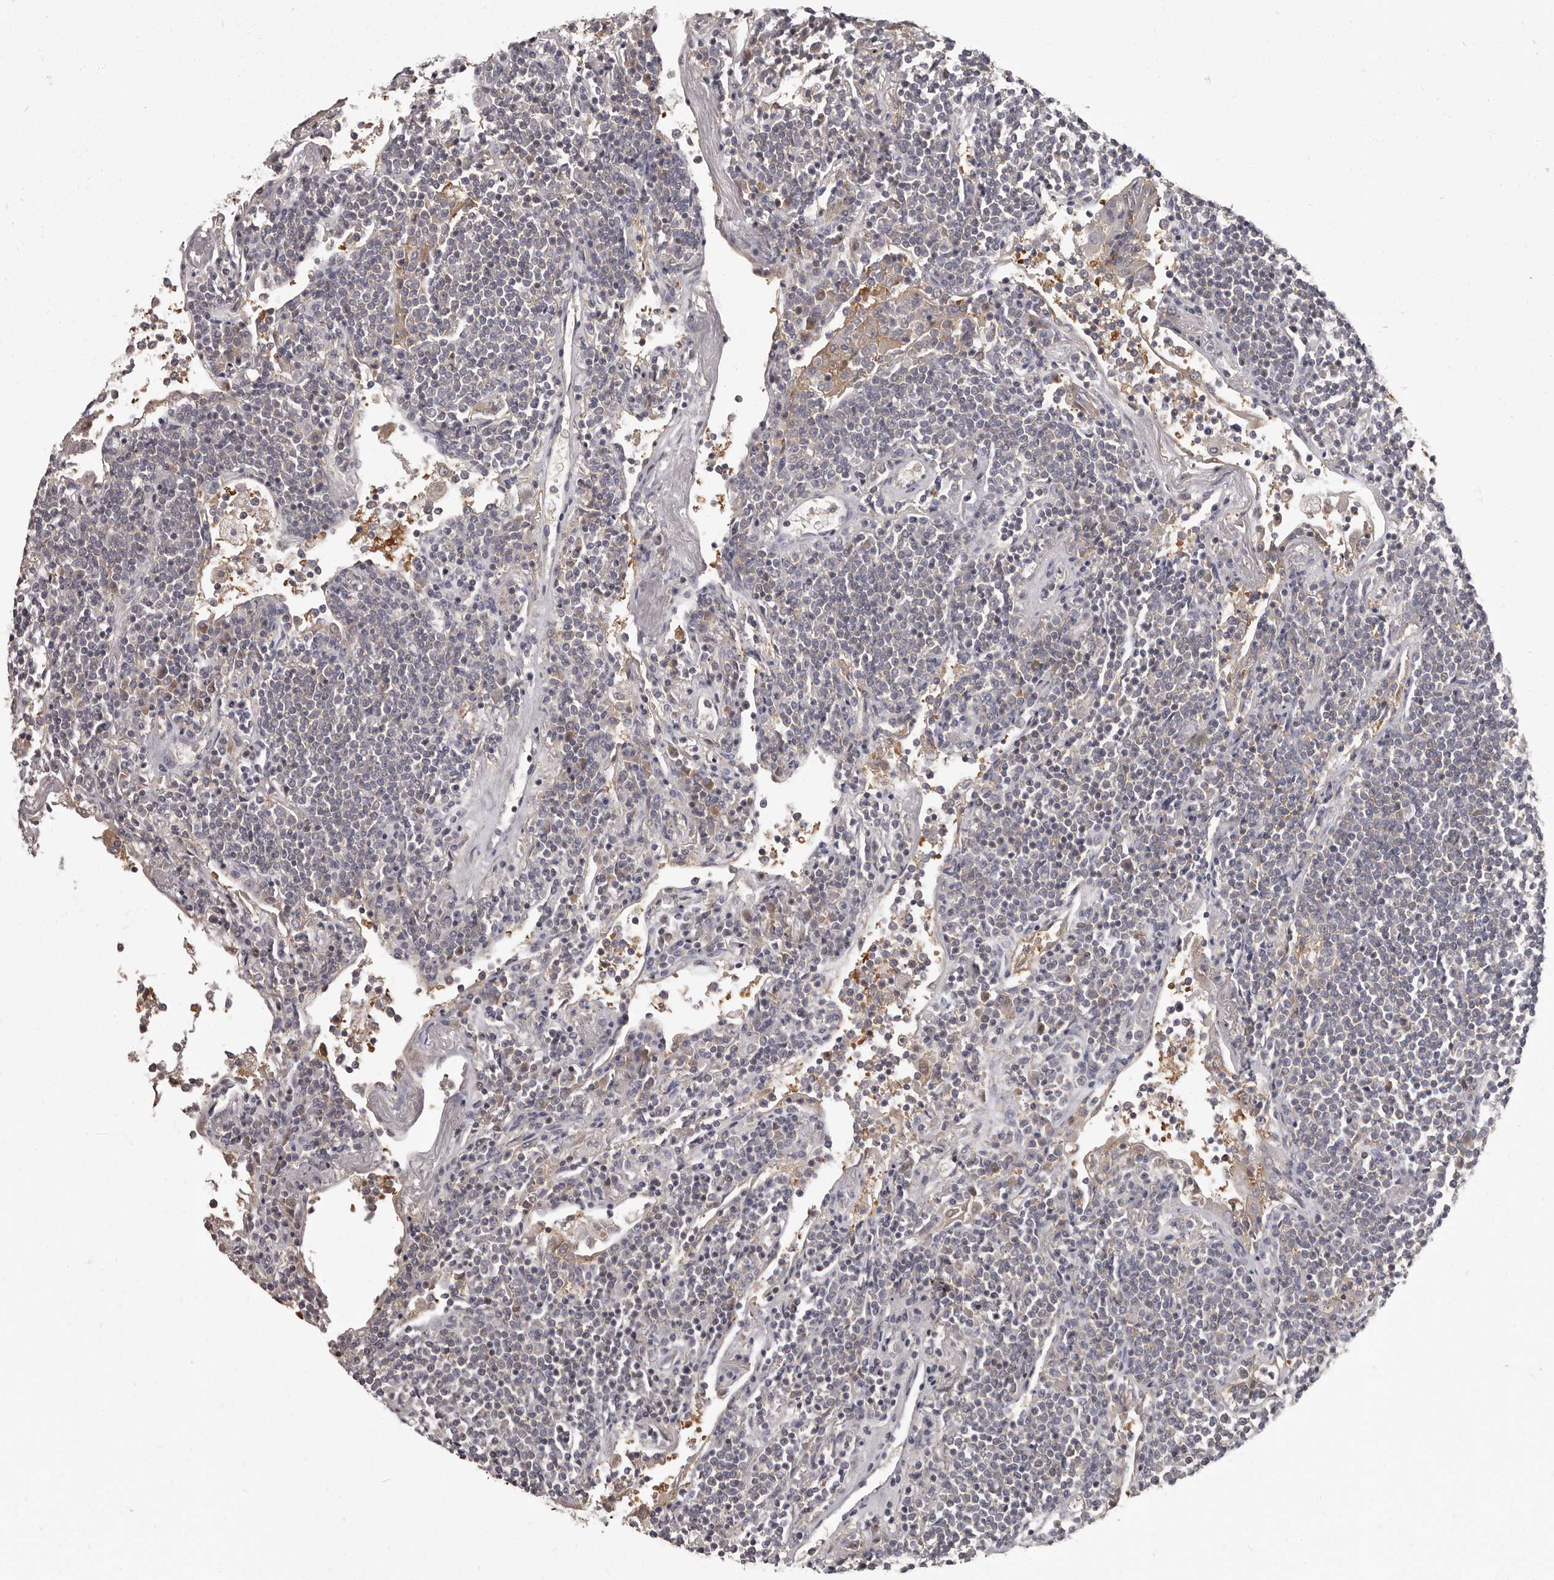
{"staining": {"intensity": "negative", "quantity": "none", "location": "none"}, "tissue": "lymphoma", "cell_type": "Tumor cells", "image_type": "cancer", "snomed": [{"axis": "morphology", "description": "Malignant lymphoma, non-Hodgkin's type, Low grade"}, {"axis": "topography", "description": "Lung"}], "caption": "A micrograph of human lymphoma is negative for staining in tumor cells.", "gene": "APEH", "patient": {"sex": "female", "age": 71}}